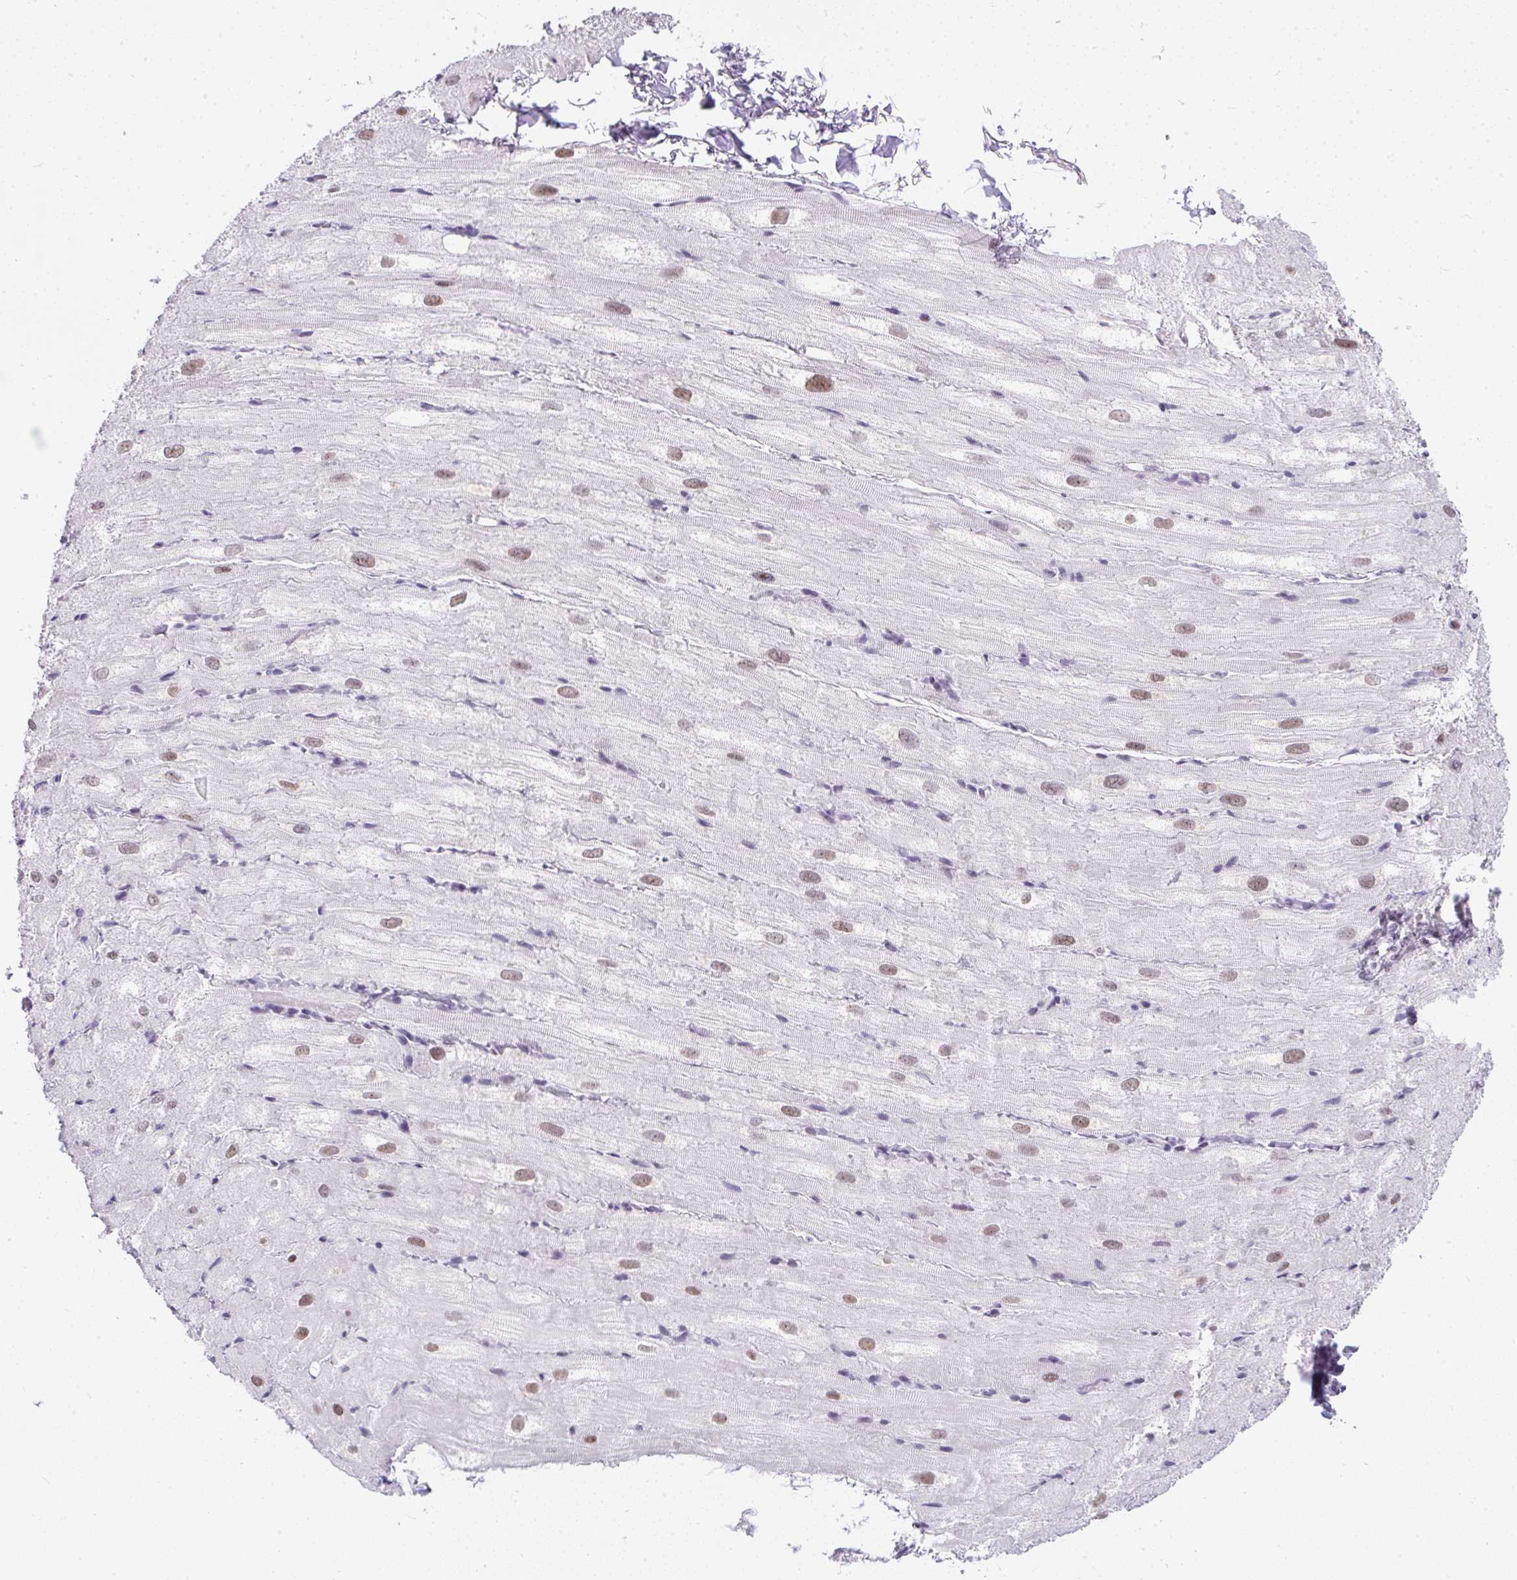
{"staining": {"intensity": "weak", "quantity": "25%-75%", "location": "nuclear"}, "tissue": "heart muscle", "cell_type": "Cardiomyocytes", "image_type": "normal", "snomed": [{"axis": "morphology", "description": "Normal tissue, NOS"}, {"axis": "topography", "description": "Heart"}], "caption": "IHC photomicrograph of unremarkable heart muscle: human heart muscle stained using IHC exhibits low levels of weak protein expression localized specifically in the nuclear of cardiomyocytes, appearing as a nuclear brown color.", "gene": "PLCXD2", "patient": {"sex": "male", "age": 62}}